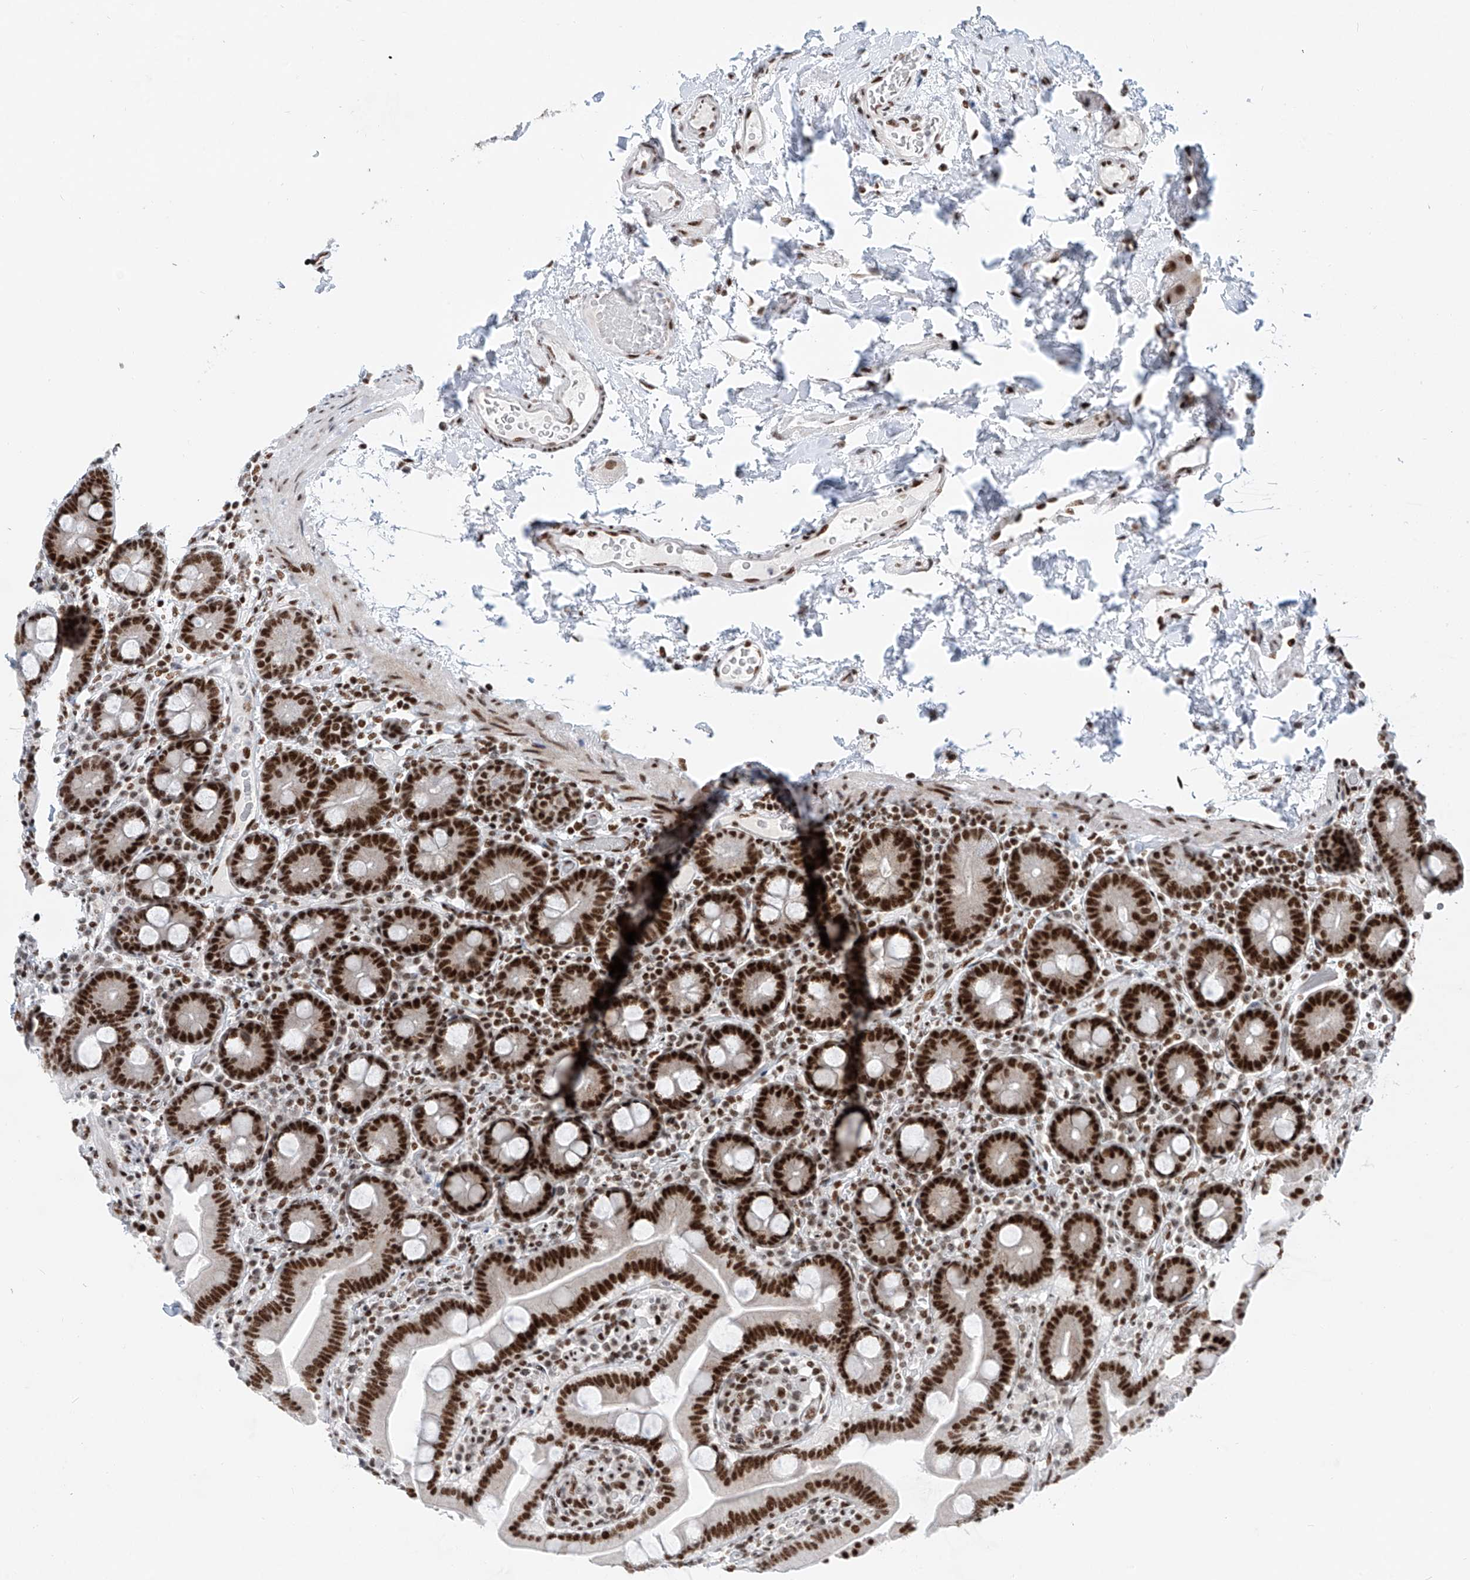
{"staining": {"intensity": "strong", "quantity": ">75%", "location": "nuclear"}, "tissue": "duodenum", "cell_type": "Glandular cells", "image_type": "normal", "snomed": [{"axis": "morphology", "description": "Normal tissue, NOS"}, {"axis": "topography", "description": "Duodenum"}], "caption": "Strong nuclear staining is identified in approximately >75% of glandular cells in normal duodenum. The staining is performed using DAB (3,3'-diaminobenzidine) brown chromogen to label protein expression. The nuclei are counter-stained blue using hematoxylin.", "gene": "TAF4", "patient": {"sex": "male", "age": 55}}